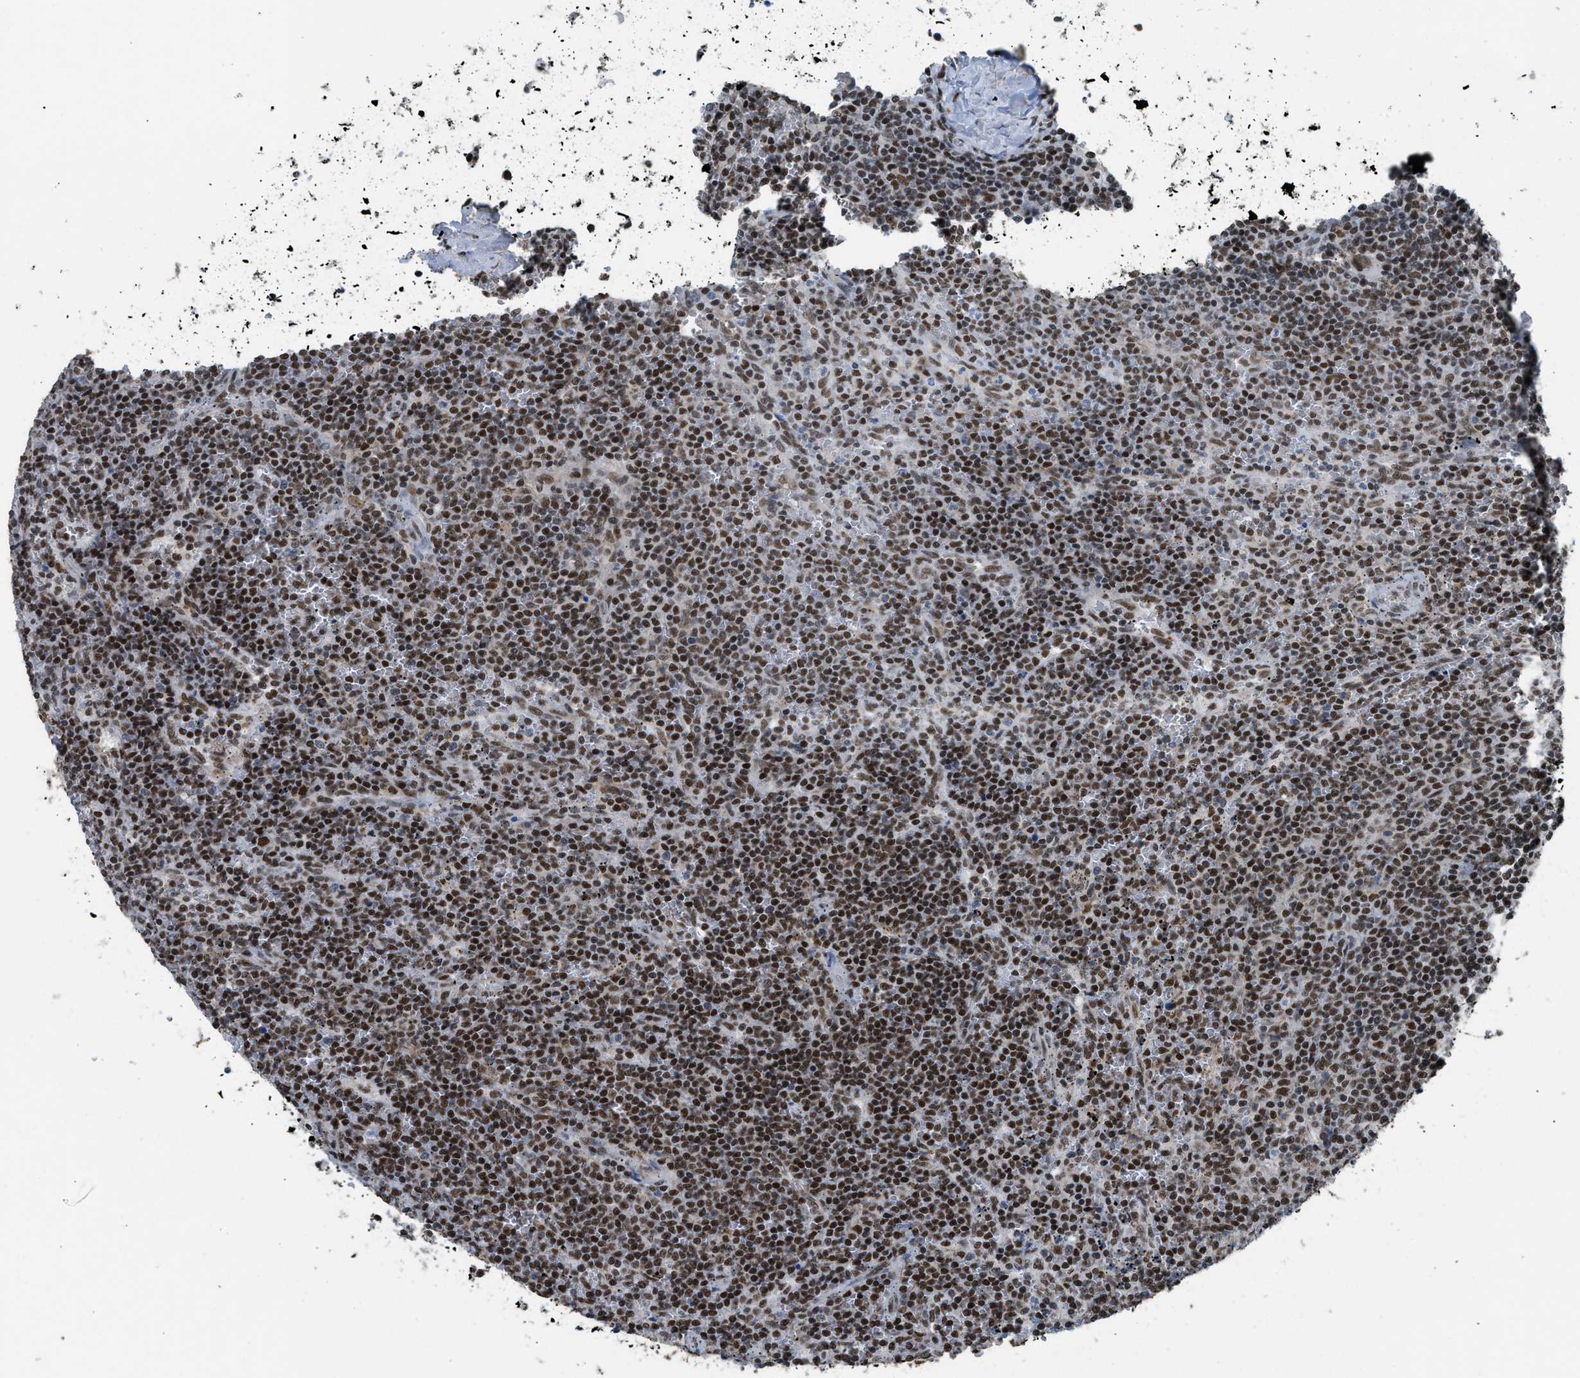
{"staining": {"intensity": "strong", "quantity": ">75%", "location": "nuclear"}, "tissue": "lymphoma", "cell_type": "Tumor cells", "image_type": "cancer", "snomed": [{"axis": "morphology", "description": "Malignant lymphoma, non-Hodgkin's type, Low grade"}, {"axis": "topography", "description": "Spleen"}], "caption": "Malignant lymphoma, non-Hodgkin's type (low-grade) tissue shows strong nuclear staining in about >75% of tumor cells", "gene": "SCAF4", "patient": {"sex": "female", "age": 19}}